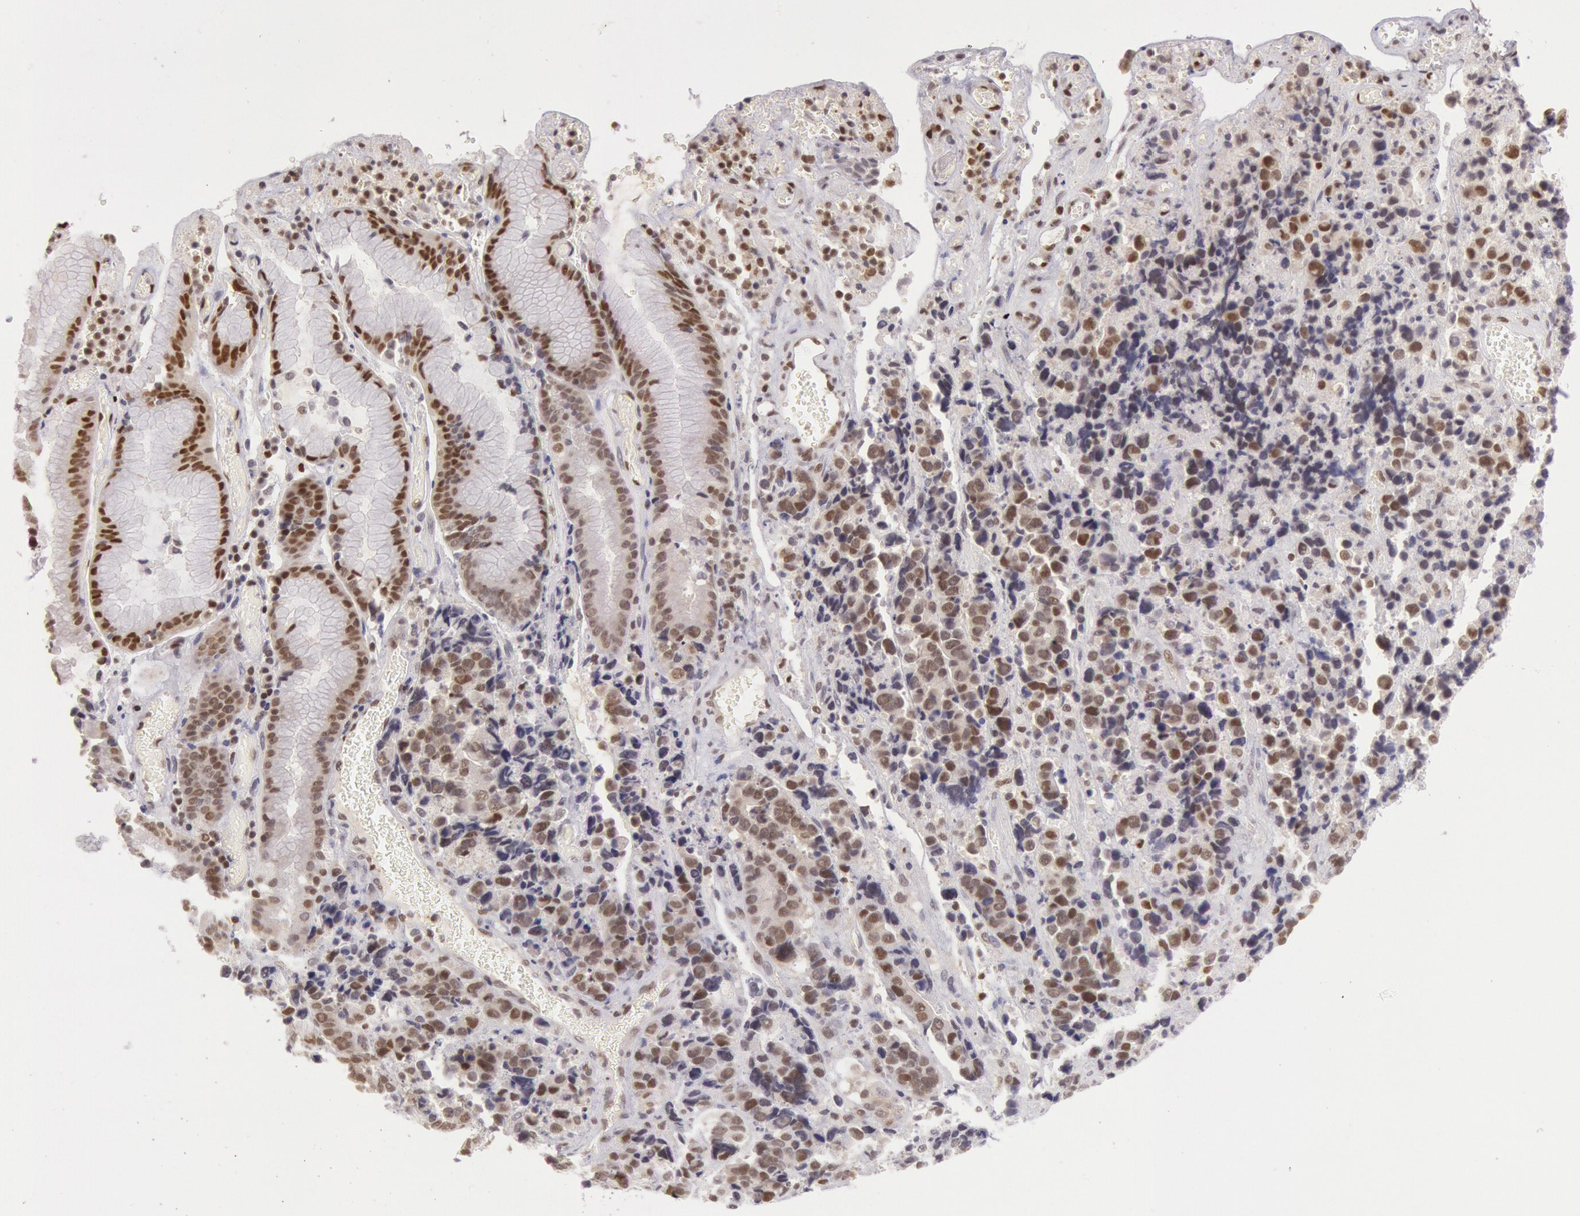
{"staining": {"intensity": "moderate", "quantity": ">75%", "location": "nuclear"}, "tissue": "stomach cancer", "cell_type": "Tumor cells", "image_type": "cancer", "snomed": [{"axis": "morphology", "description": "Adenocarcinoma, NOS"}, {"axis": "topography", "description": "Stomach, upper"}], "caption": "This image demonstrates stomach adenocarcinoma stained with immunohistochemistry to label a protein in brown. The nuclear of tumor cells show moderate positivity for the protein. Nuclei are counter-stained blue.", "gene": "ESS2", "patient": {"sex": "male", "age": 71}}